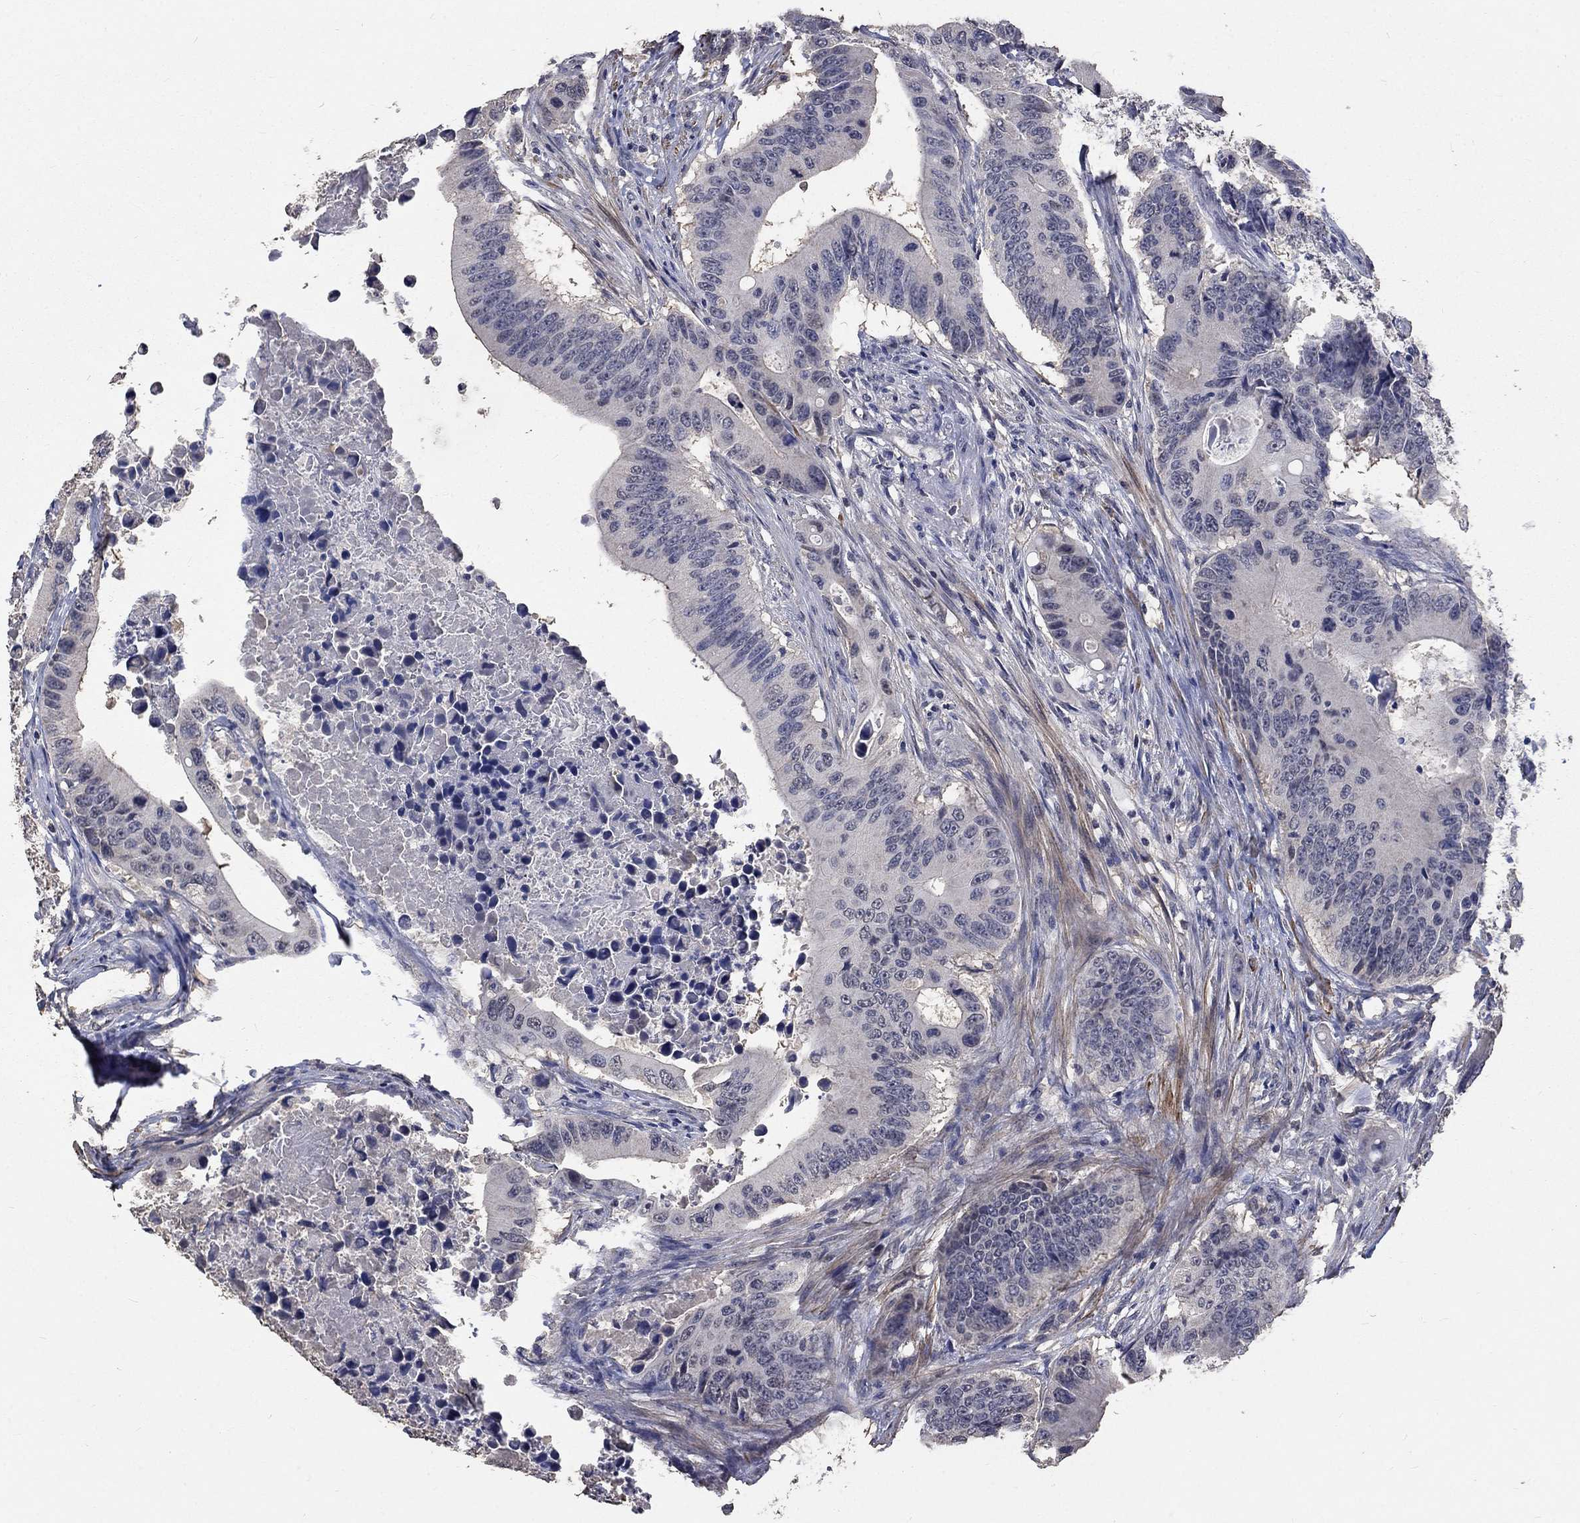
{"staining": {"intensity": "negative", "quantity": "none", "location": "none"}, "tissue": "colorectal cancer", "cell_type": "Tumor cells", "image_type": "cancer", "snomed": [{"axis": "morphology", "description": "Adenocarcinoma, NOS"}, {"axis": "topography", "description": "Colon"}], "caption": "Immunohistochemical staining of adenocarcinoma (colorectal) displays no significant staining in tumor cells. (DAB IHC visualized using brightfield microscopy, high magnification).", "gene": "ZBTB18", "patient": {"sex": "female", "age": 90}}